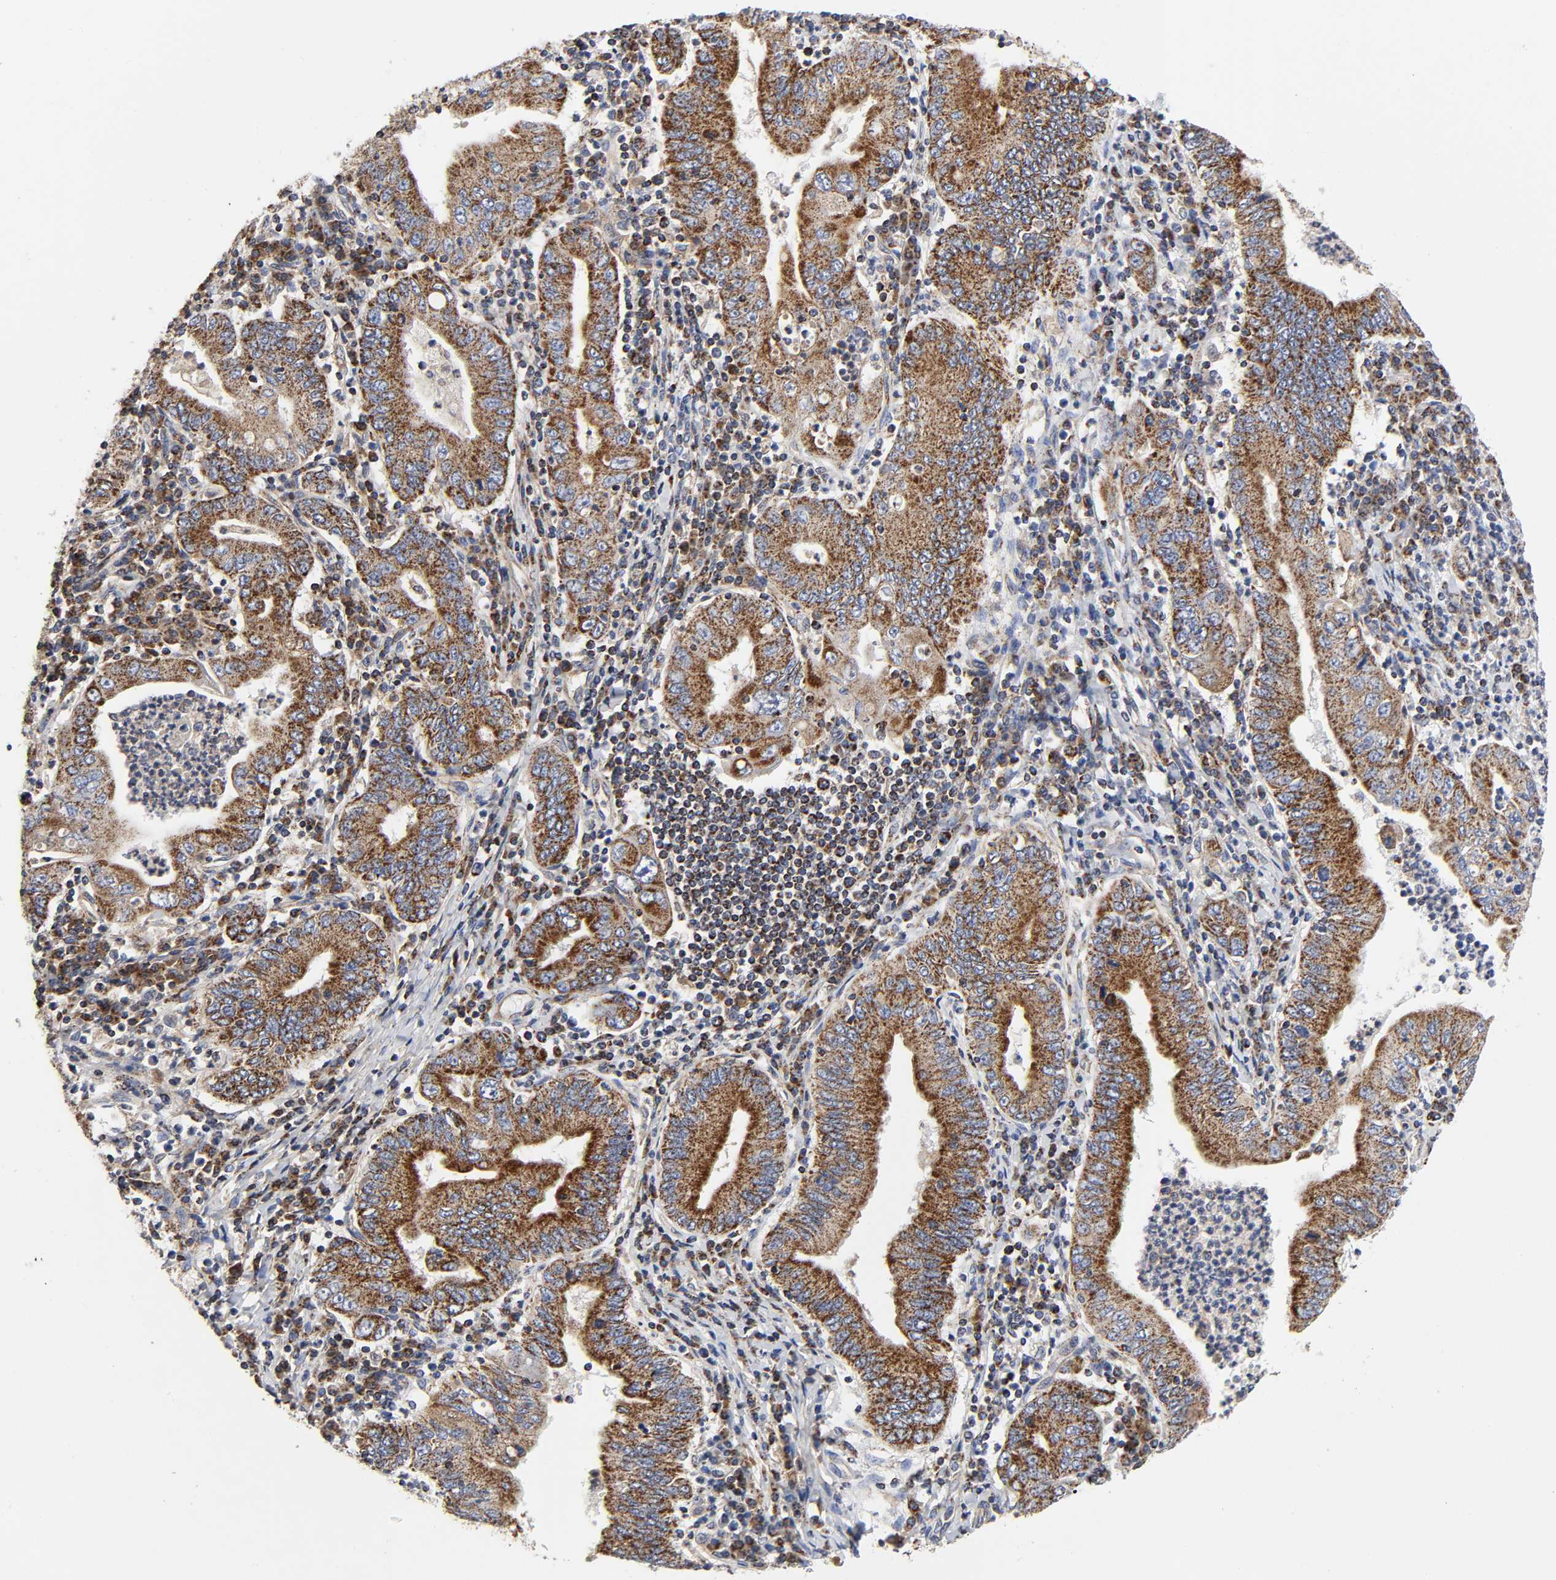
{"staining": {"intensity": "strong", "quantity": ">75%", "location": "cytoplasmic/membranous"}, "tissue": "stomach cancer", "cell_type": "Tumor cells", "image_type": "cancer", "snomed": [{"axis": "morphology", "description": "Normal tissue, NOS"}, {"axis": "morphology", "description": "Adenocarcinoma, NOS"}, {"axis": "topography", "description": "Esophagus"}, {"axis": "topography", "description": "Stomach, upper"}, {"axis": "topography", "description": "Peripheral nerve tissue"}], "caption": "This photomicrograph demonstrates immunohistochemistry staining of stomach cancer (adenocarcinoma), with high strong cytoplasmic/membranous positivity in about >75% of tumor cells.", "gene": "AOPEP", "patient": {"sex": "male", "age": 62}}